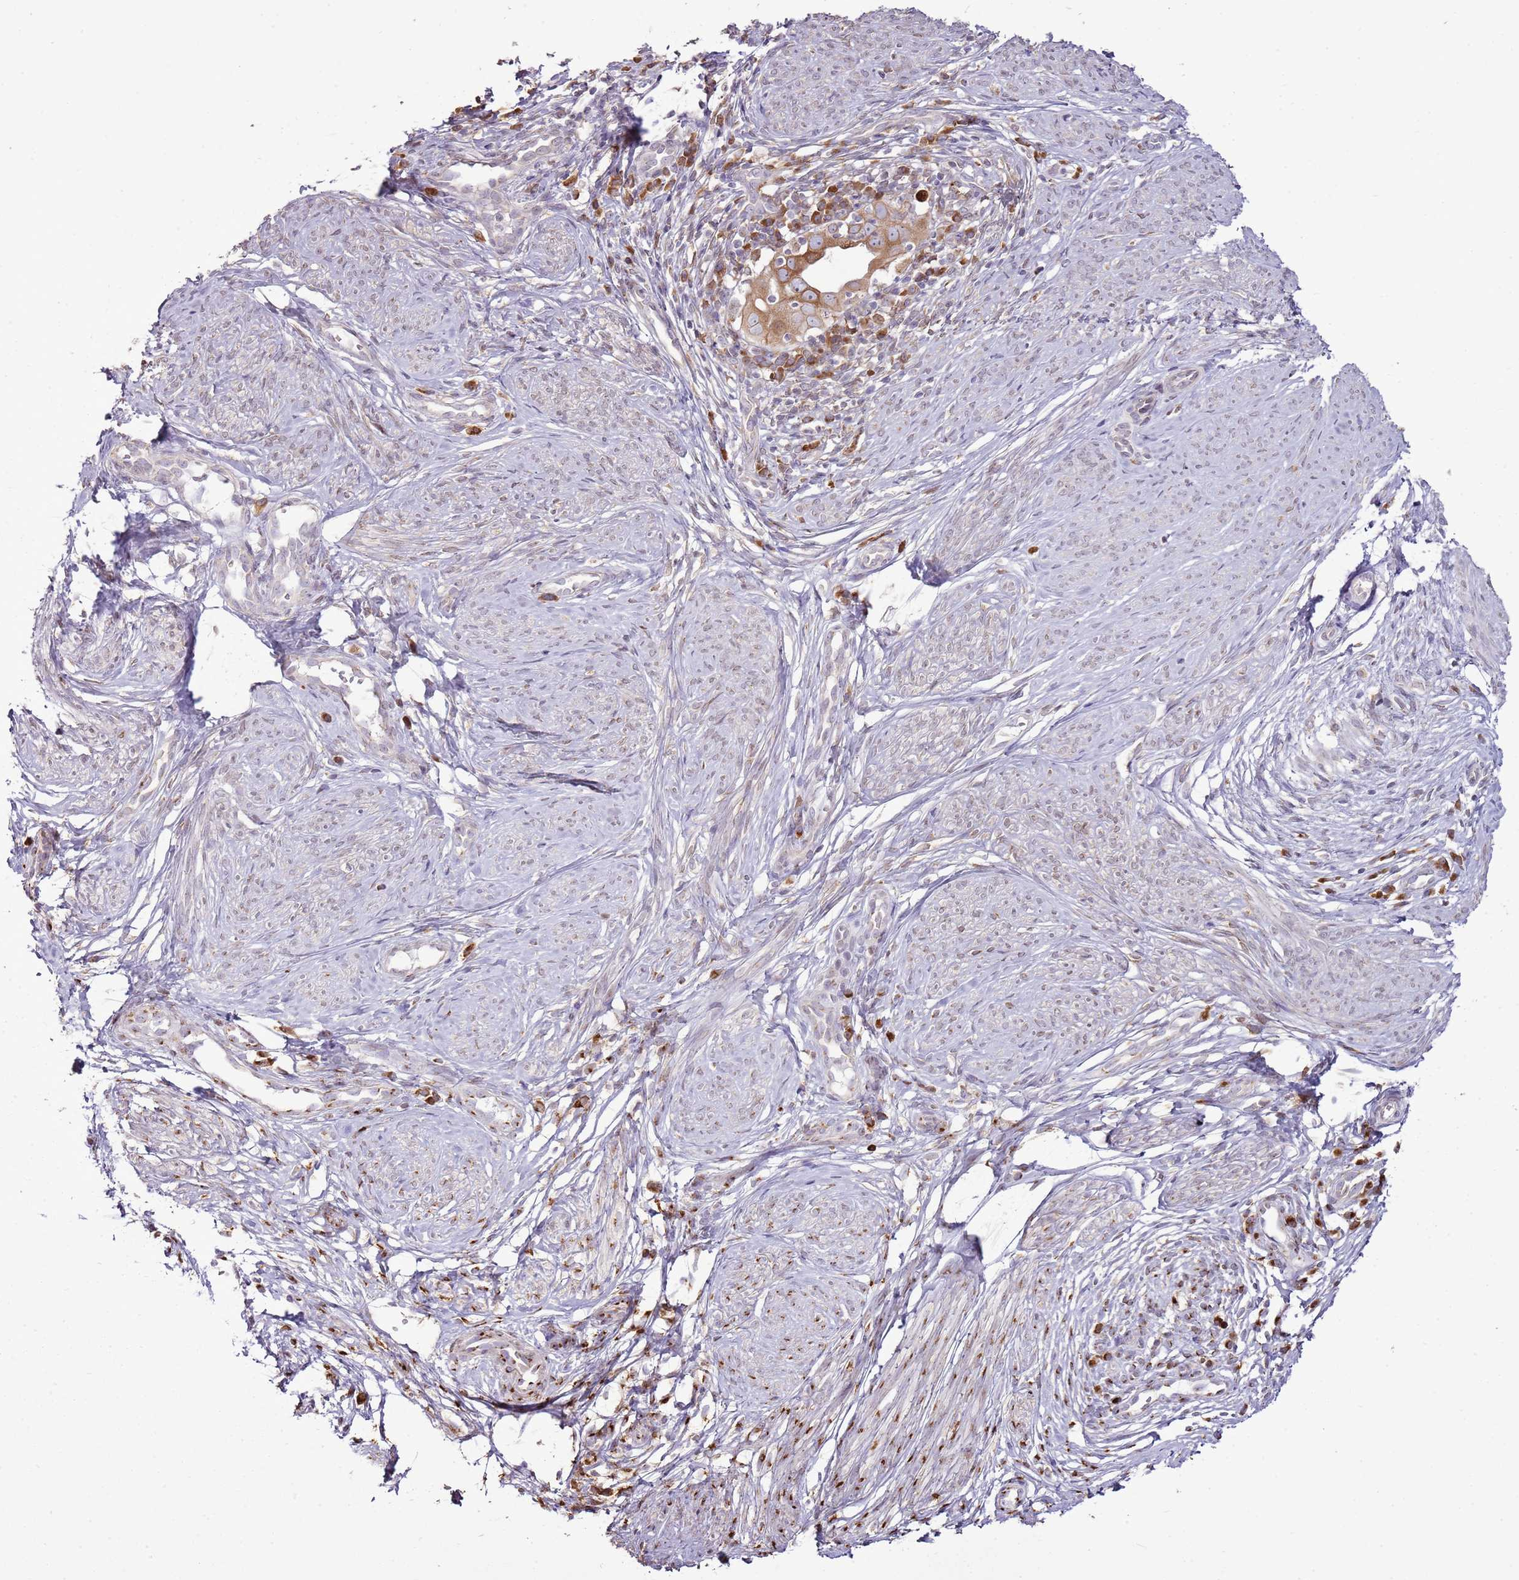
{"staining": {"intensity": "moderate", "quantity": ">75%", "location": "cytoplasmic/membranous"}, "tissue": "cervical cancer", "cell_type": "Tumor cells", "image_type": "cancer", "snomed": [{"axis": "morphology", "description": "Adenocarcinoma, NOS"}, {"axis": "topography", "description": "Cervix"}], "caption": "An immunohistochemistry image of tumor tissue is shown. Protein staining in brown shows moderate cytoplasmic/membranous positivity in cervical cancer within tumor cells. (Stains: DAB (3,3'-diaminobenzidine) in brown, nuclei in blue, Microscopy: brightfield microscopy at high magnification).", "gene": "TMED10", "patient": {"sex": "female", "age": 36}}